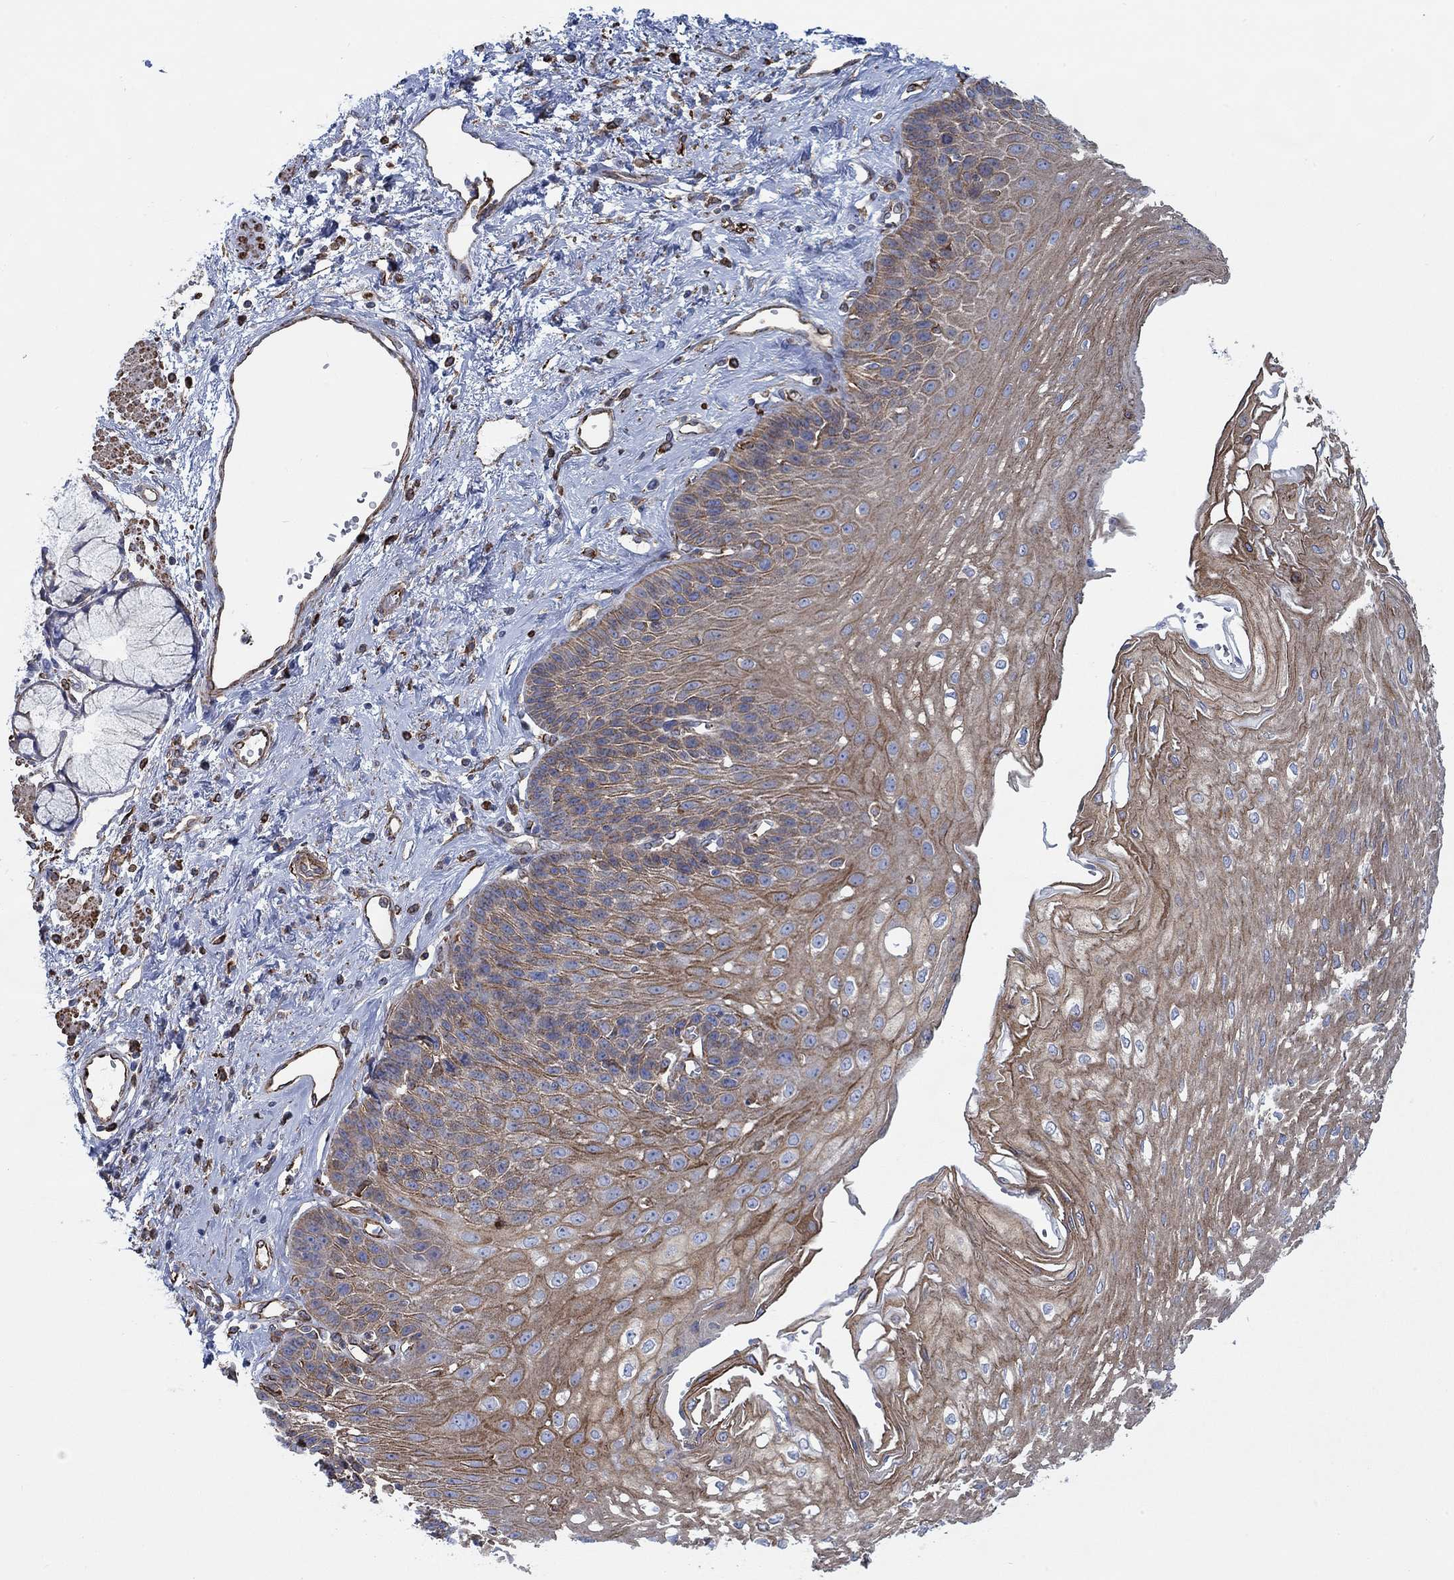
{"staining": {"intensity": "moderate", "quantity": "25%-75%", "location": "cytoplasmic/membranous"}, "tissue": "esophagus", "cell_type": "Squamous epithelial cells", "image_type": "normal", "snomed": [{"axis": "morphology", "description": "Normal tissue, NOS"}, {"axis": "topography", "description": "Esophagus"}], "caption": "Immunohistochemical staining of normal esophagus displays 25%-75% levels of moderate cytoplasmic/membranous protein staining in about 25%-75% of squamous epithelial cells.", "gene": "STC2", "patient": {"sex": "female", "age": 62}}